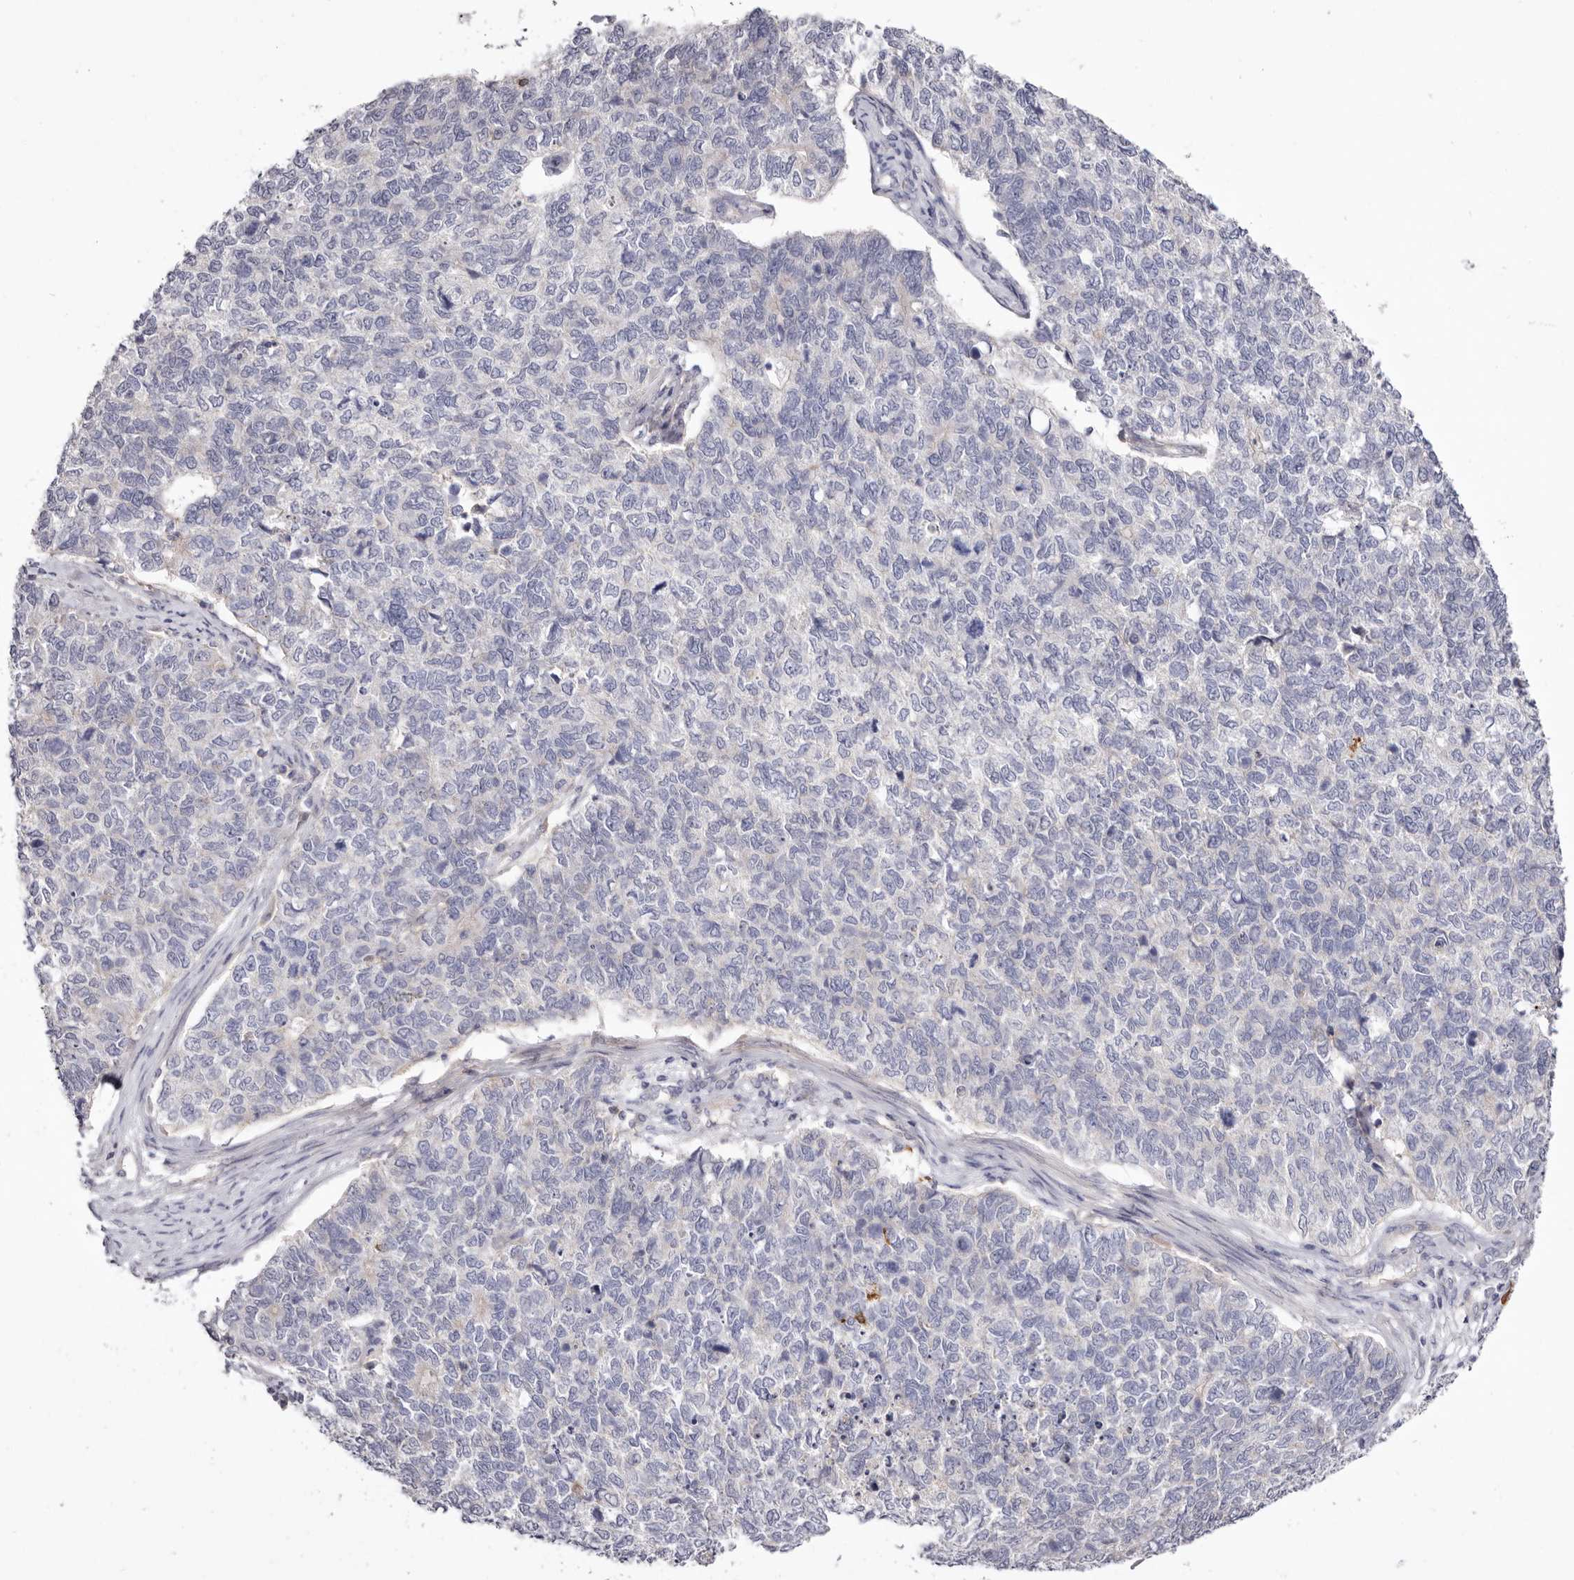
{"staining": {"intensity": "negative", "quantity": "none", "location": "none"}, "tissue": "cervical cancer", "cell_type": "Tumor cells", "image_type": "cancer", "snomed": [{"axis": "morphology", "description": "Squamous cell carcinoma, NOS"}, {"axis": "topography", "description": "Cervix"}], "caption": "DAB (3,3'-diaminobenzidine) immunohistochemical staining of human cervical cancer (squamous cell carcinoma) shows no significant staining in tumor cells.", "gene": "S1PR5", "patient": {"sex": "female", "age": 63}}